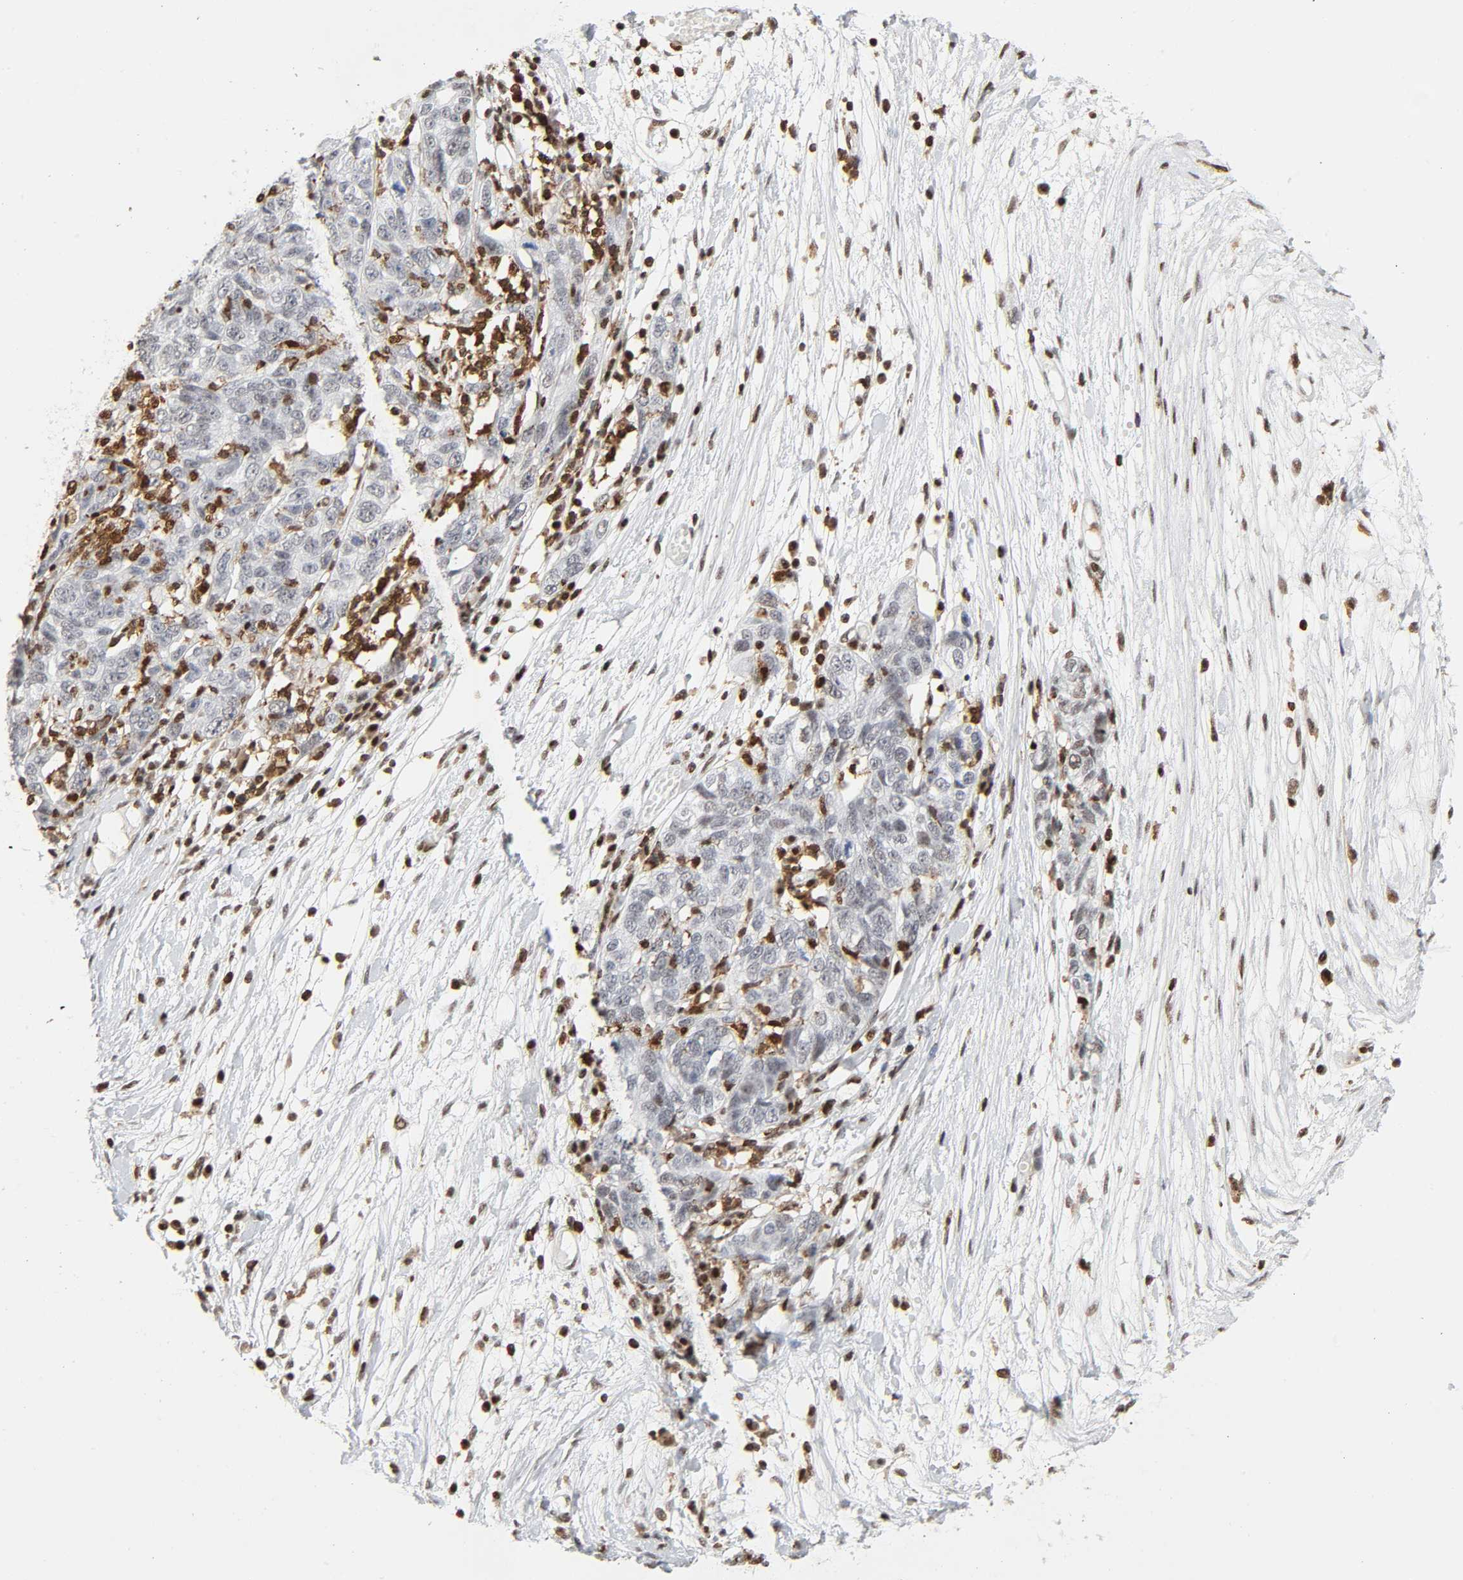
{"staining": {"intensity": "moderate", "quantity": "25%-75%", "location": "nuclear"}, "tissue": "ovarian cancer", "cell_type": "Tumor cells", "image_type": "cancer", "snomed": [{"axis": "morphology", "description": "Cystadenocarcinoma, serous, NOS"}, {"axis": "topography", "description": "Ovary"}], "caption": "Moderate nuclear expression is present in approximately 25%-75% of tumor cells in ovarian cancer.", "gene": "WAS", "patient": {"sex": "female", "age": 71}}